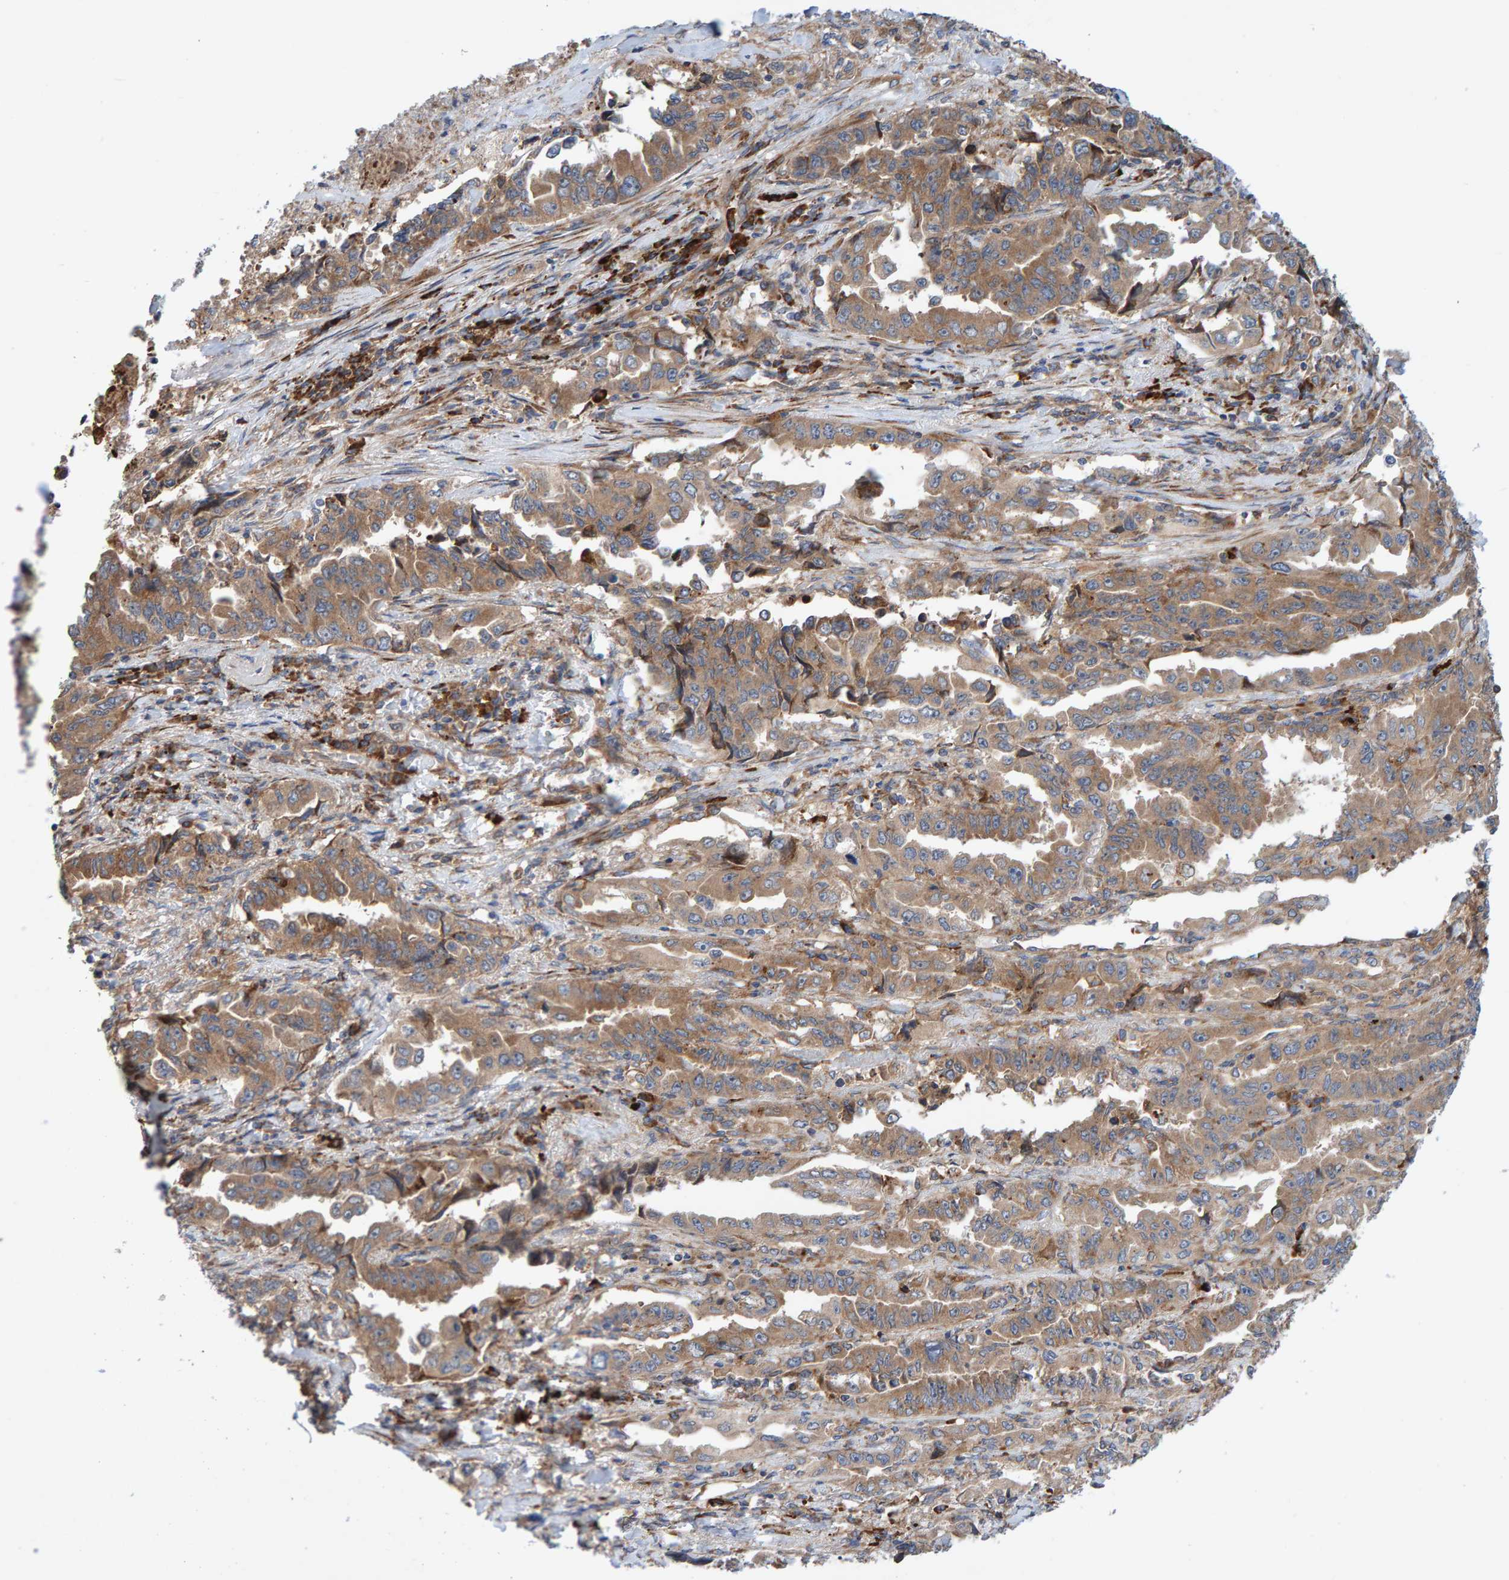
{"staining": {"intensity": "weak", "quantity": ">75%", "location": "cytoplasmic/membranous"}, "tissue": "lung cancer", "cell_type": "Tumor cells", "image_type": "cancer", "snomed": [{"axis": "morphology", "description": "Adenocarcinoma, NOS"}, {"axis": "topography", "description": "Lung"}], "caption": "Brown immunohistochemical staining in lung adenocarcinoma demonstrates weak cytoplasmic/membranous expression in approximately >75% of tumor cells.", "gene": "KIAA0753", "patient": {"sex": "female", "age": 51}}